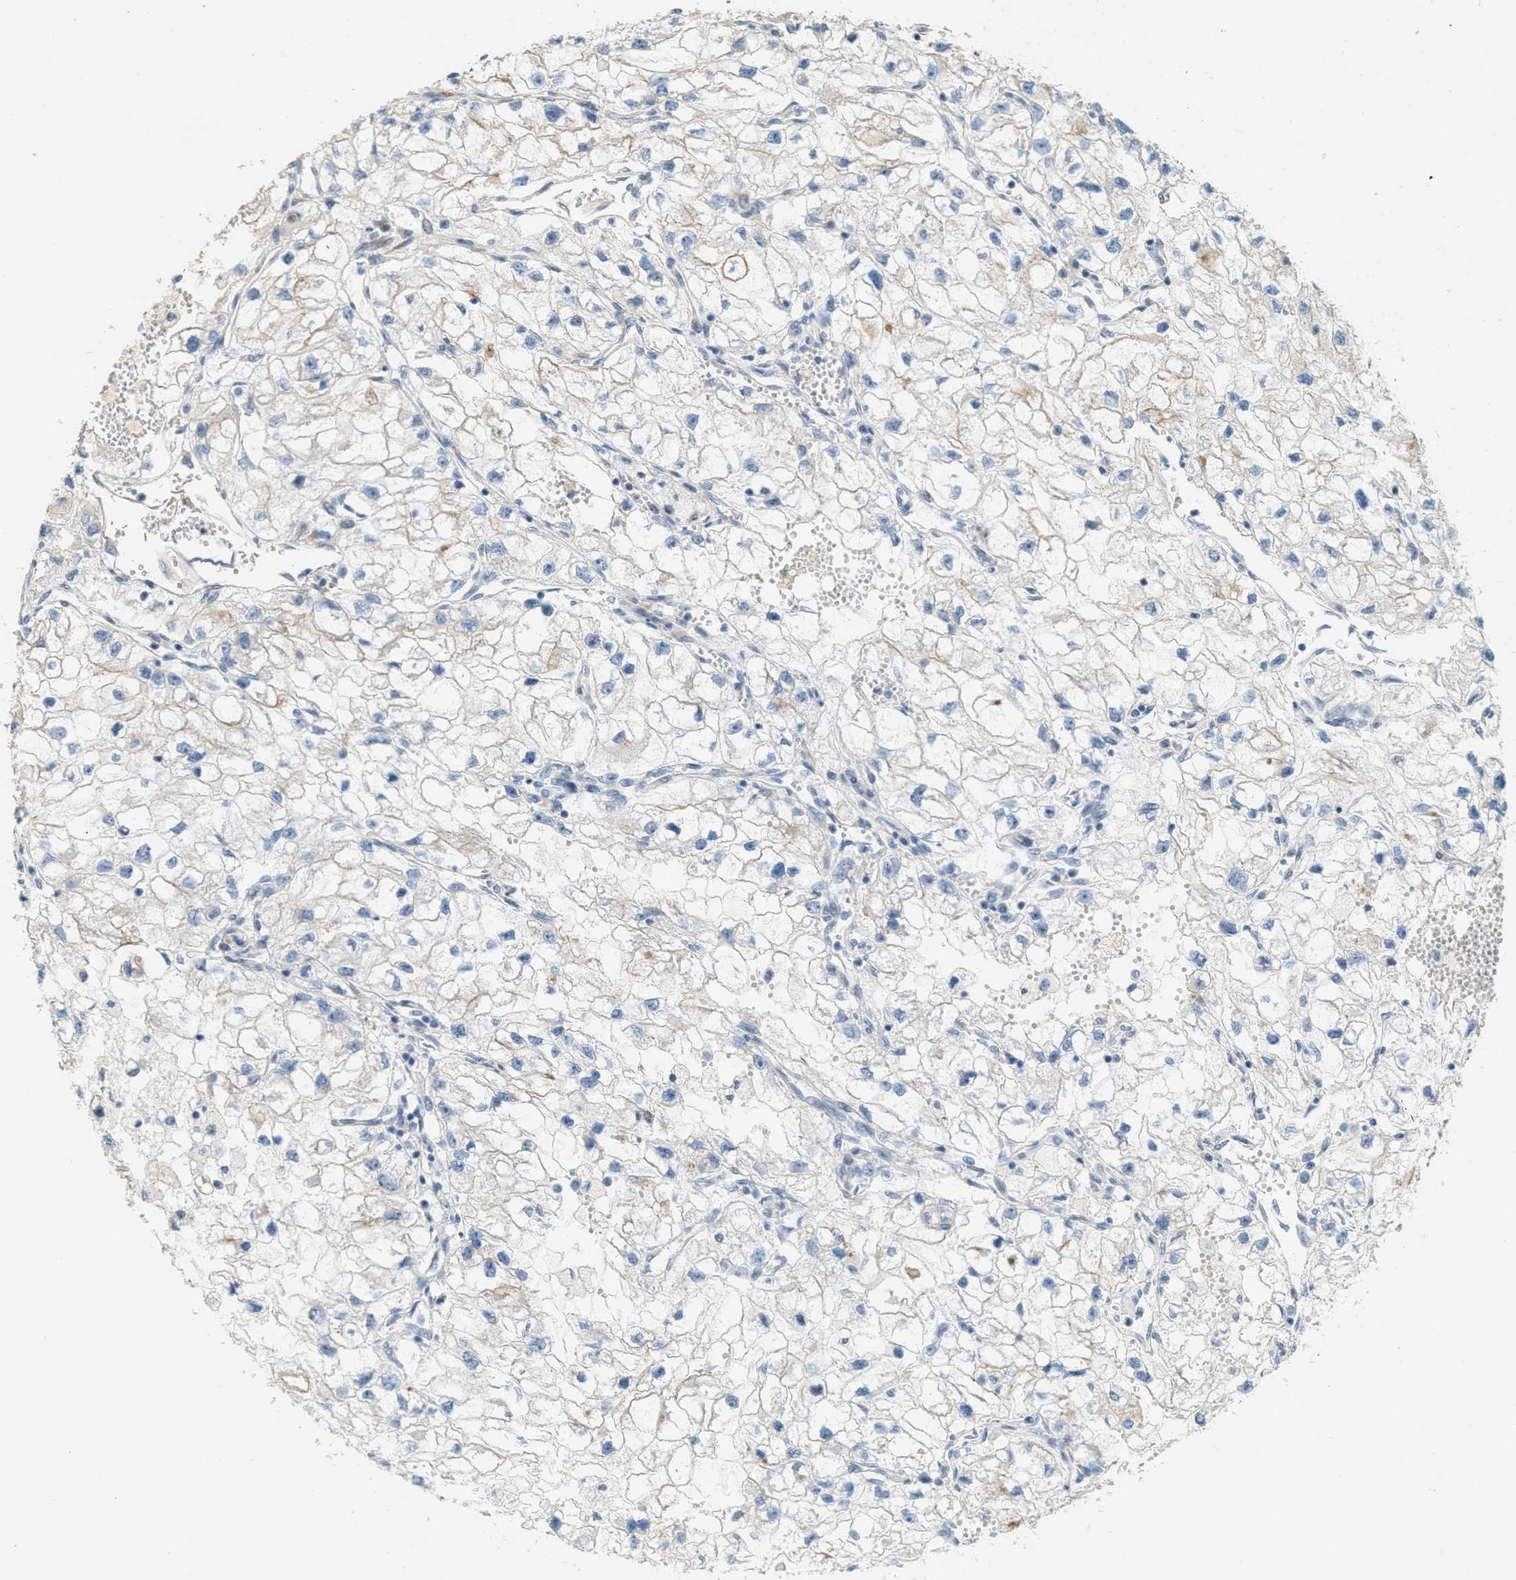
{"staining": {"intensity": "negative", "quantity": "none", "location": "none"}, "tissue": "renal cancer", "cell_type": "Tumor cells", "image_type": "cancer", "snomed": [{"axis": "morphology", "description": "Adenocarcinoma, NOS"}, {"axis": "topography", "description": "Kidney"}], "caption": "DAB (3,3'-diaminobenzidine) immunohistochemical staining of renal cancer (adenocarcinoma) exhibits no significant expression in tumor cells.", "gene": "ADCY5", "patient": {"sex": "female", "age": 70}}